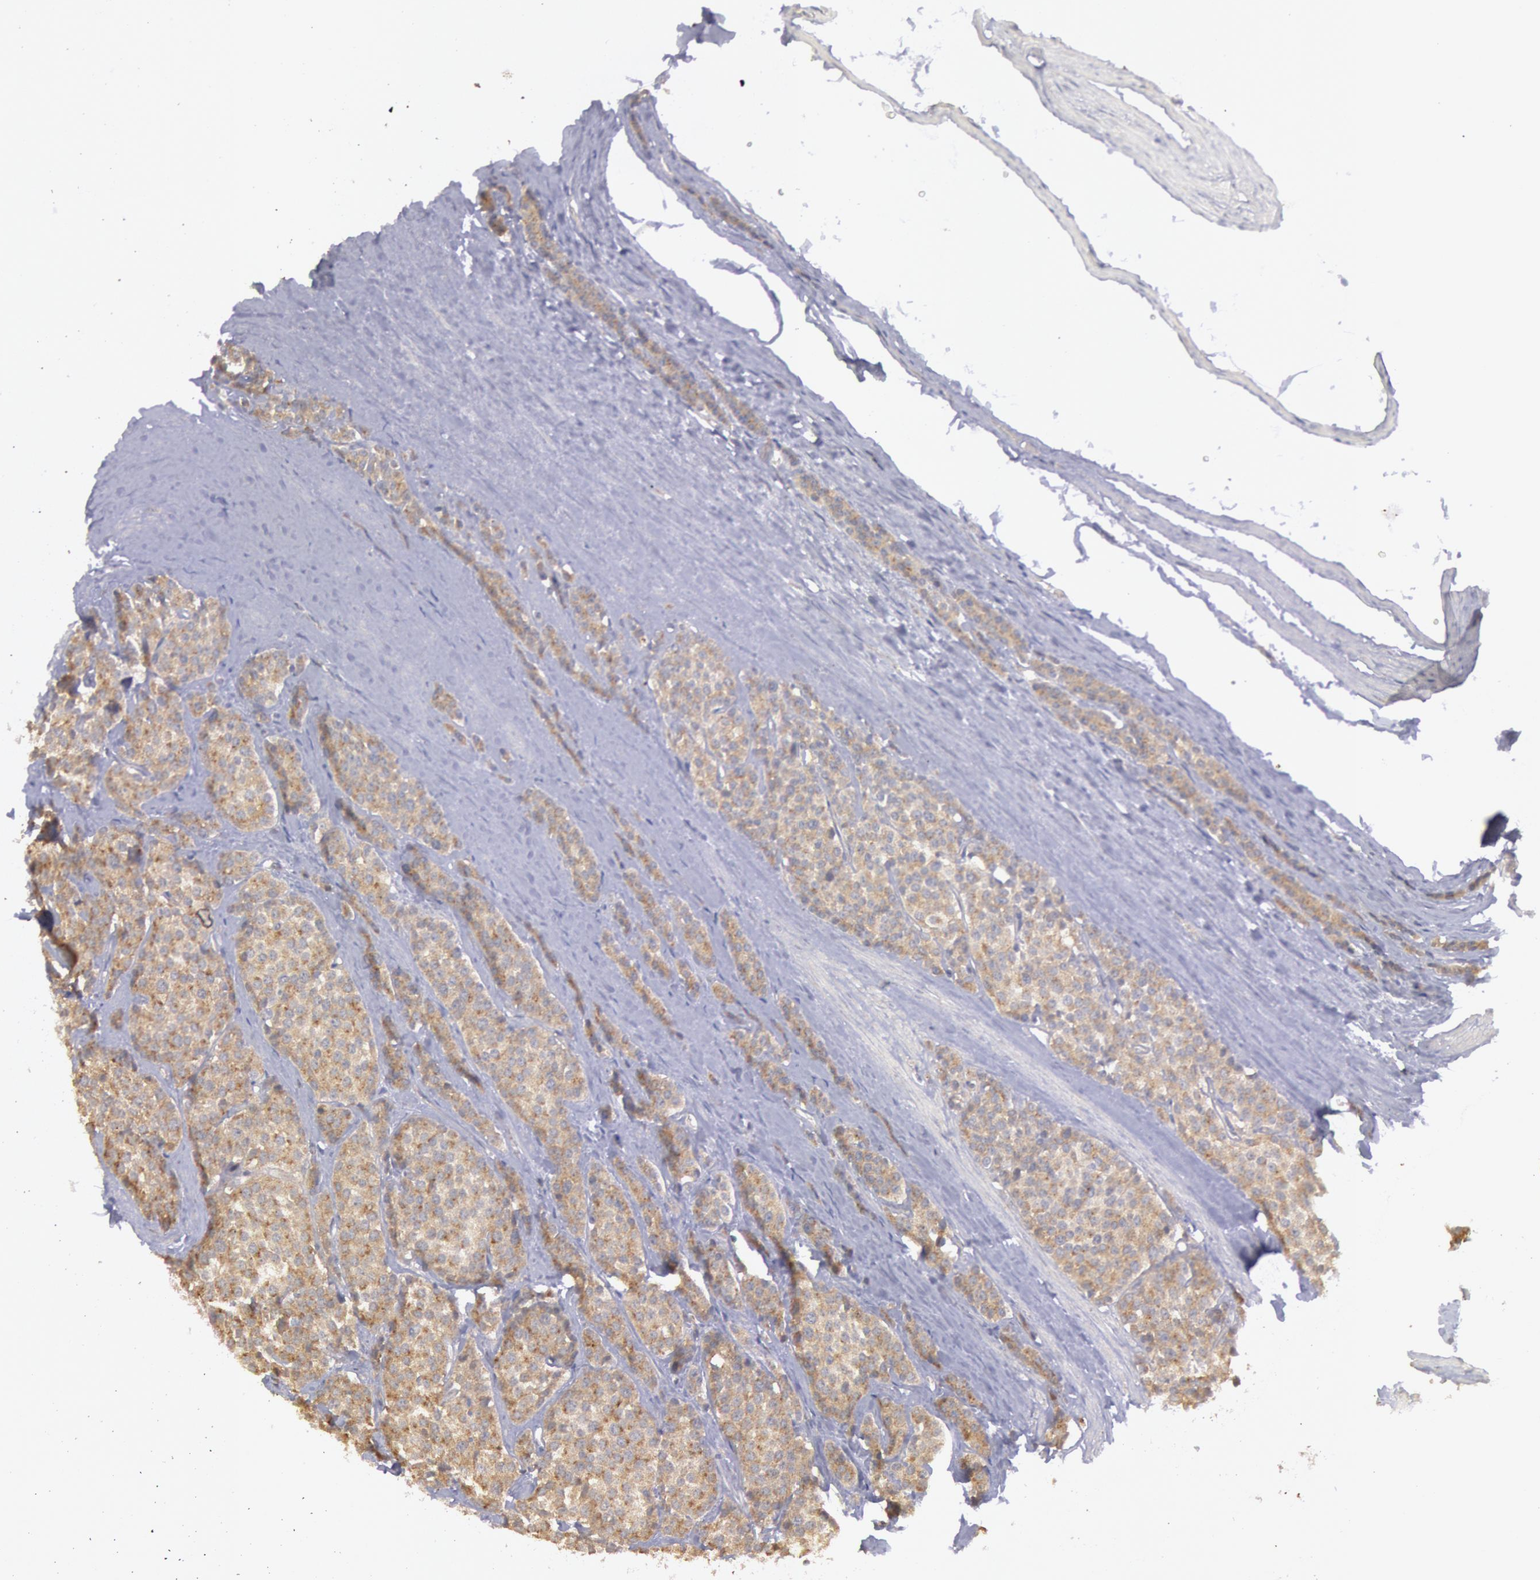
{"staining": {"intensity": "moderate", "quantity": ">75%", "location": "cytoplasmic/membranous"}, "tissue": "carcinoid", "cell_type": "Tumor cells", "image_type": "cancer", "snomed": [{"axis": "morphology", "description": "Carcinoid, malignant, NOS"}, {"axis": "topography", "description": "Small intestine"}], "caption": "Immunohistochemical staining of carcinoid exhibits moderate cytoplasmic/membranous protein positivity in about >75% of tumor cells.", "gene": "PLA2G6", "patient": {"sex": "male", "age": 60}}